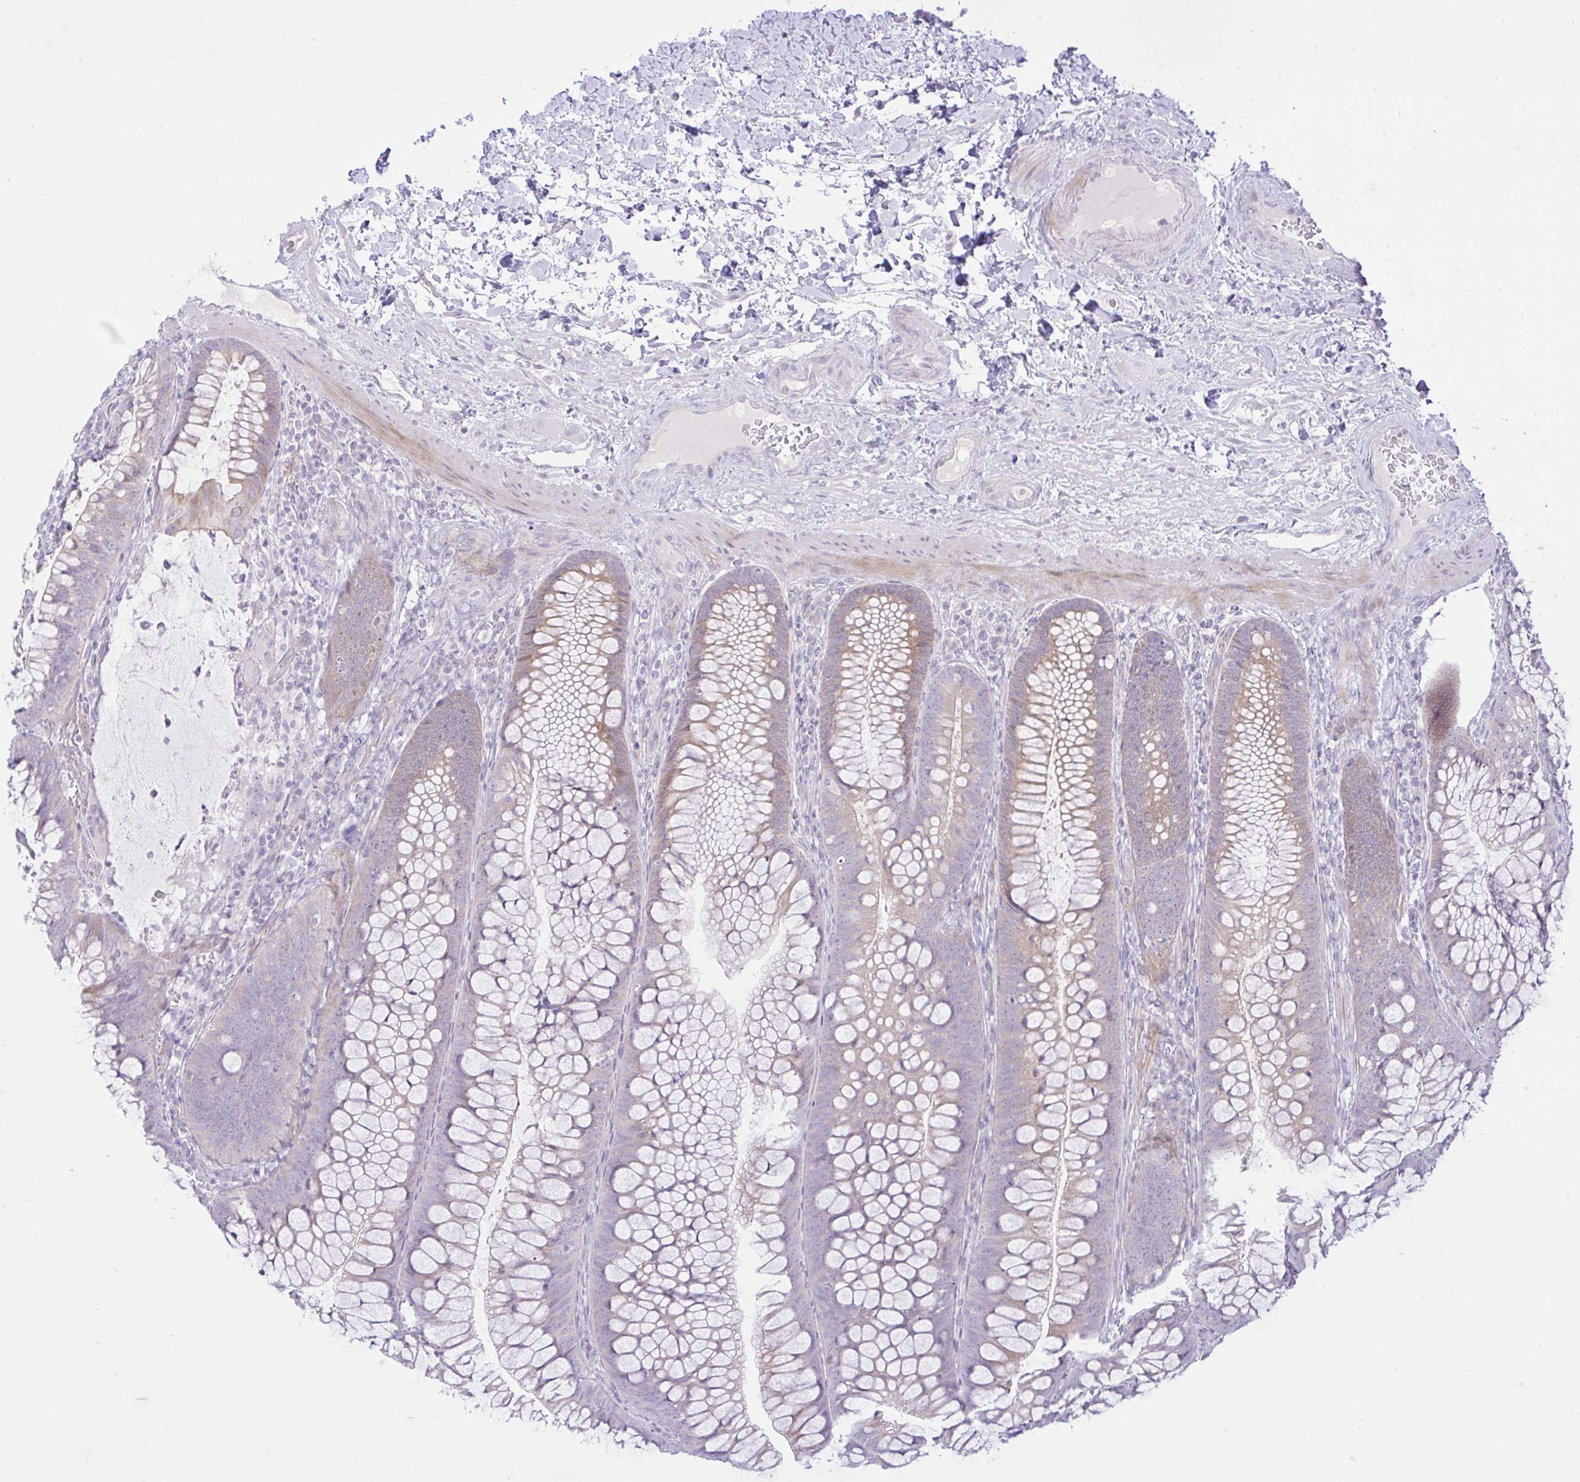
{"staining": {"intensity": "negative", "quantity": "none", "location": "none"}, "tissue": "colon", "cell_type": "Endothelial cells", "image_type": "normal", "snomed": [{"axis": "morphology", "description": "Normal tissue, NOS"}, {"axis": "morphology", "description": "Adenoma, NOS"}, {"axis": "topography", "description": "Soft tissue"}, {"axis": "topography", "description": "Colon"}], "caption": "IHC histopathology image of unremarkable colon stained for a protein (brown), which shows no positivity in endothelial cells.", "gene": "ZNF101", "patient": {"sex": "male", "age": 47}}